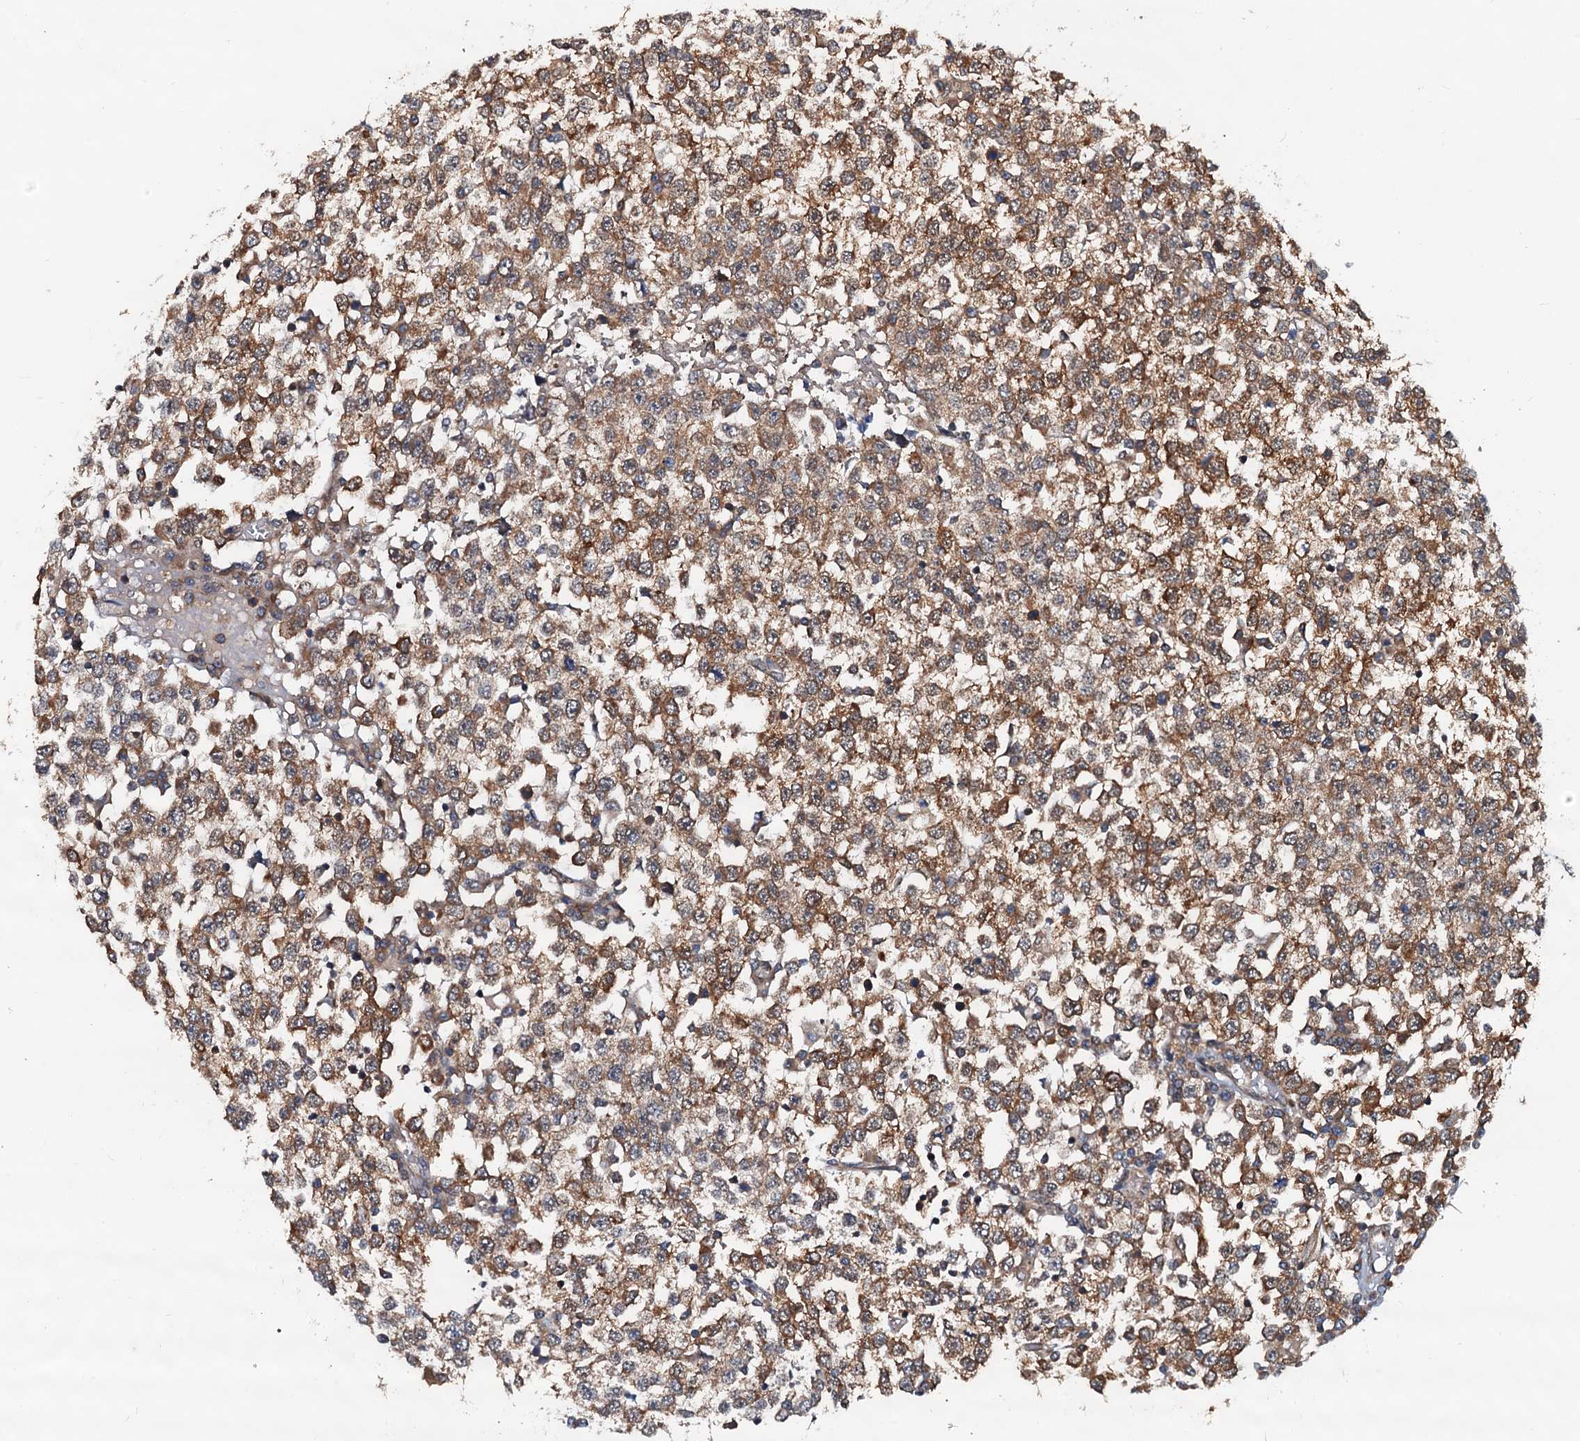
{"staining": {"intensity": "moderate", "quantity": ">75%", "location": "cytoplasmic/membranous"}, "tissue": "testis cancer", "cell_type": "Tumor cells", "image_type": "cancer", "snomed": [{"axis": "morphology", "description": "Seminoma, NOS"}, {"axis": "topography", "description": "Testis"}], "caption": "Moderate cytoplasmic/membranous expression is appreciated in about >75% of tumor cells in testis cancer. The staining was performed using DAB to visualize the protein expression in brown, while the nuclei were stained in blue with hematoxylin (Magnification: 20x).", "gene": "AAGAB", "patient": {"sex": "male", "age": 65}}